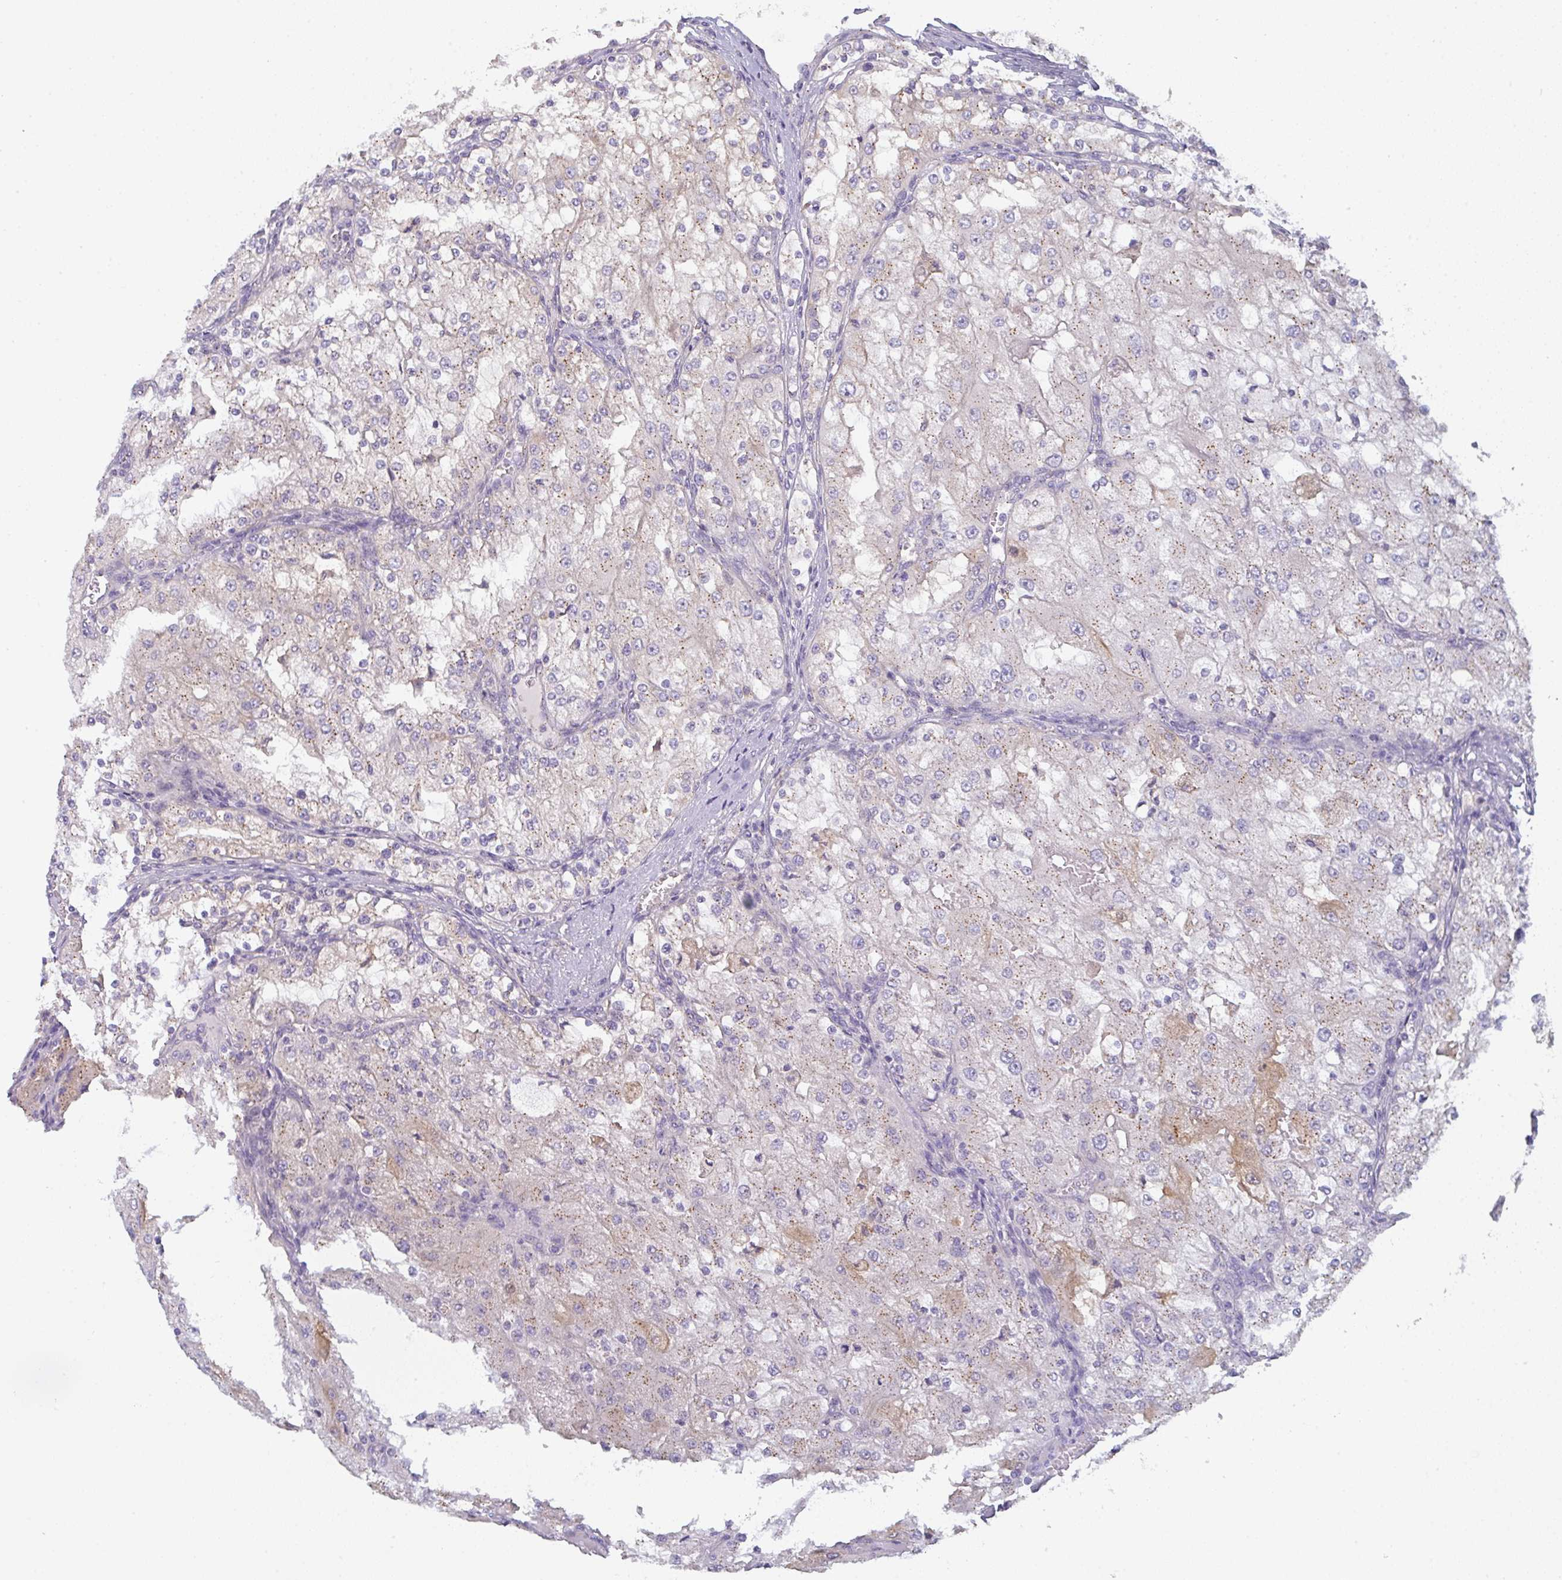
{"staining": {"intensity": "weak", "quantity": "<25%", "location": "cytoplasmic/membranous"}, "tissue": "renal cancer", "cell_type": "Tumor cells", "image_type": "cancer", "snomed": [{"axis": "morphology", "description": "Adenocarcinoma, NOS"}, {"axis": "topography", "description": "Kidney"}], "caption": "A histopathology image of human renal cancer is negative for staining in tumor cells. (Brightfield microscopy of DAB immunohistochemistry at high magnification).", "gene": "SNX5", "patient": {"sex": "female", "age": 74}}